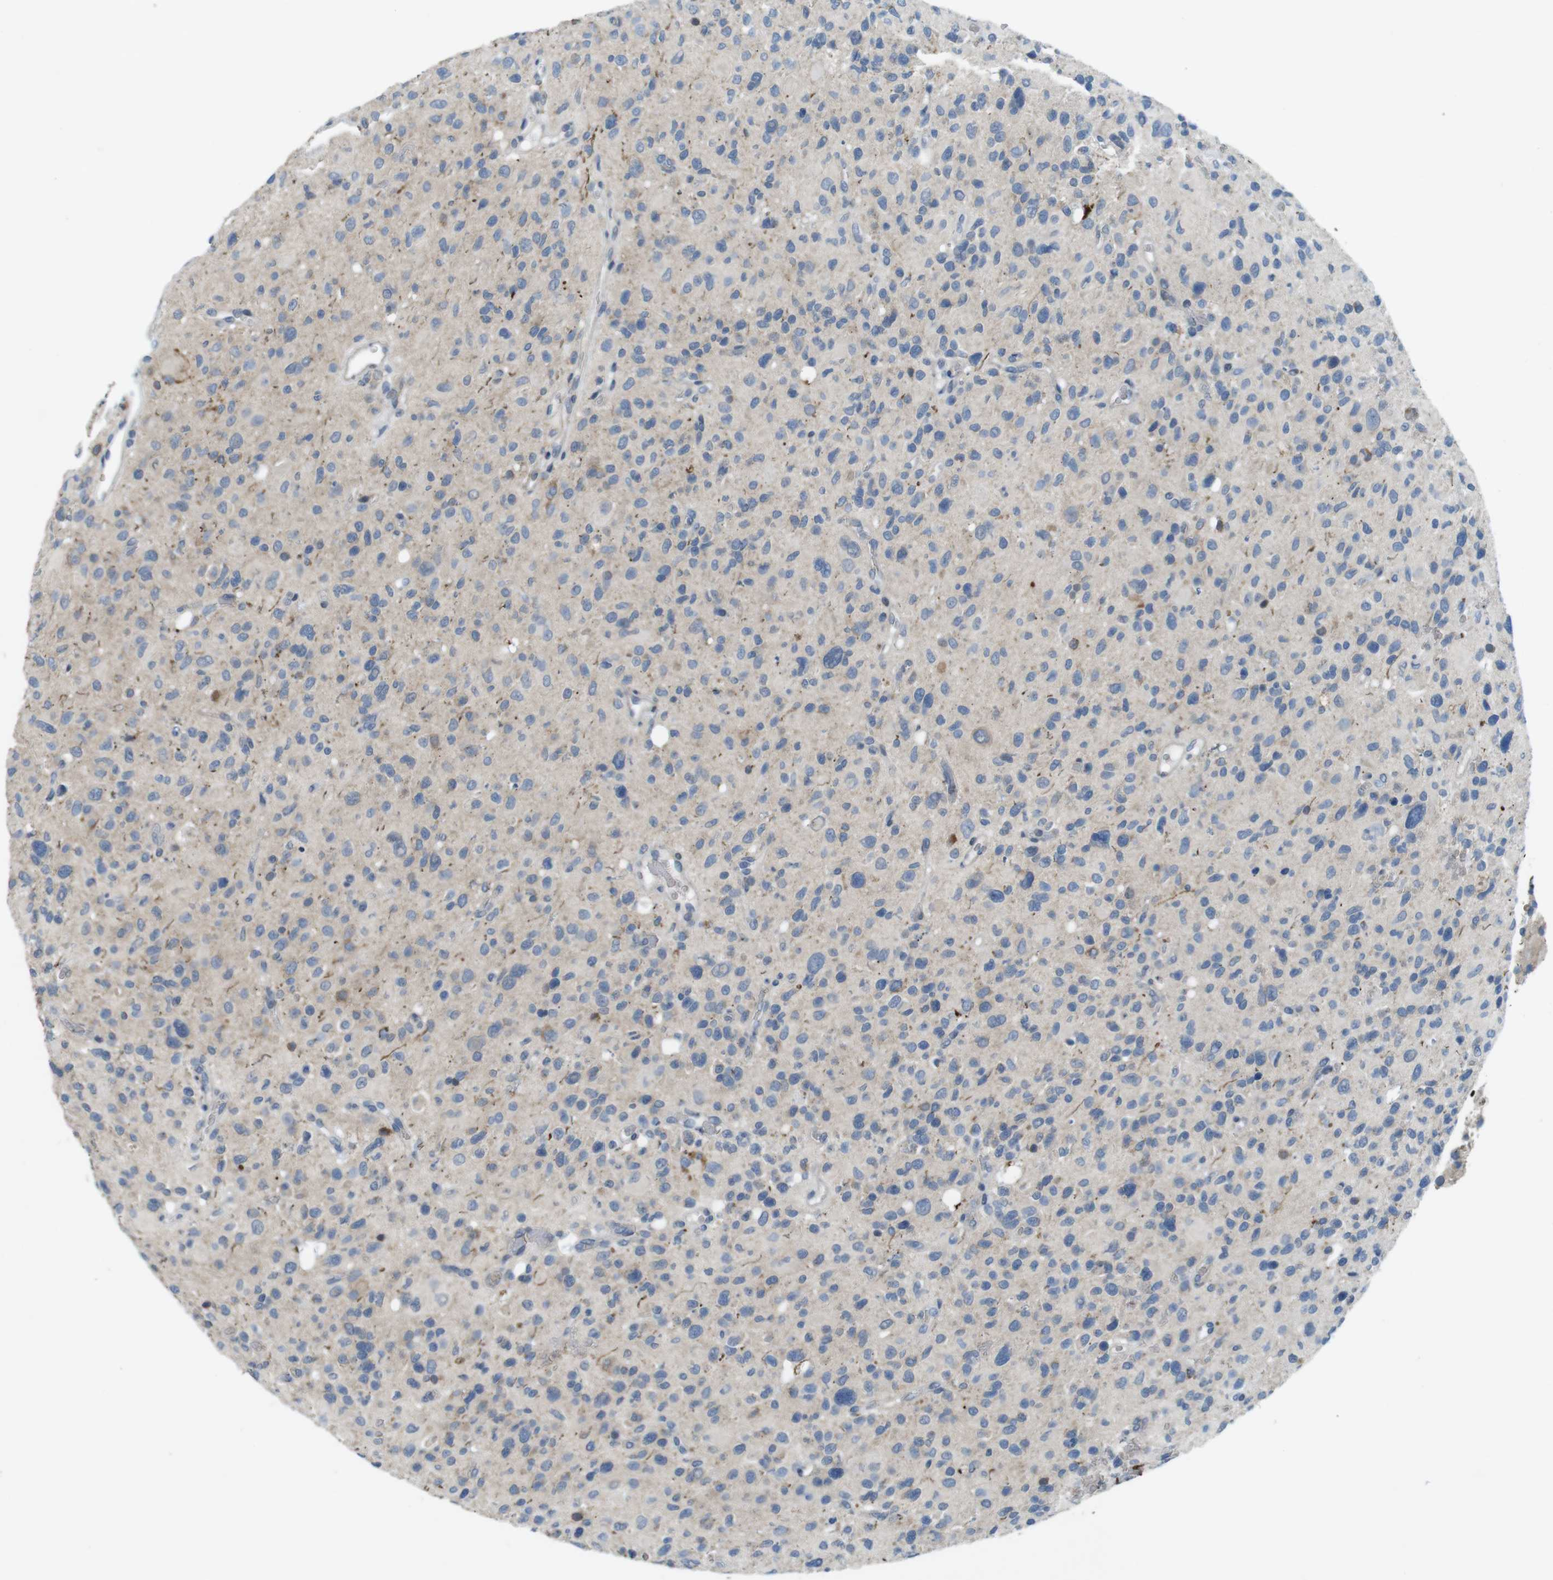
{"staining": {"intensity": "negative", "quantity": "none", "location": "none"}, "tissue": "glioma", "cell_type": "Tumor cells", "image_type": "cancer", "snomed": [{"axis": "morphology", "description": "Glioma, malignant, High grade"}, {"axis": "topography", "description": "Brain"}], "caption": "The image exhibits no staining of tumor cells in glioma.", "gene": "TYW1", "patient": {"sex": "male", "age": 48}}